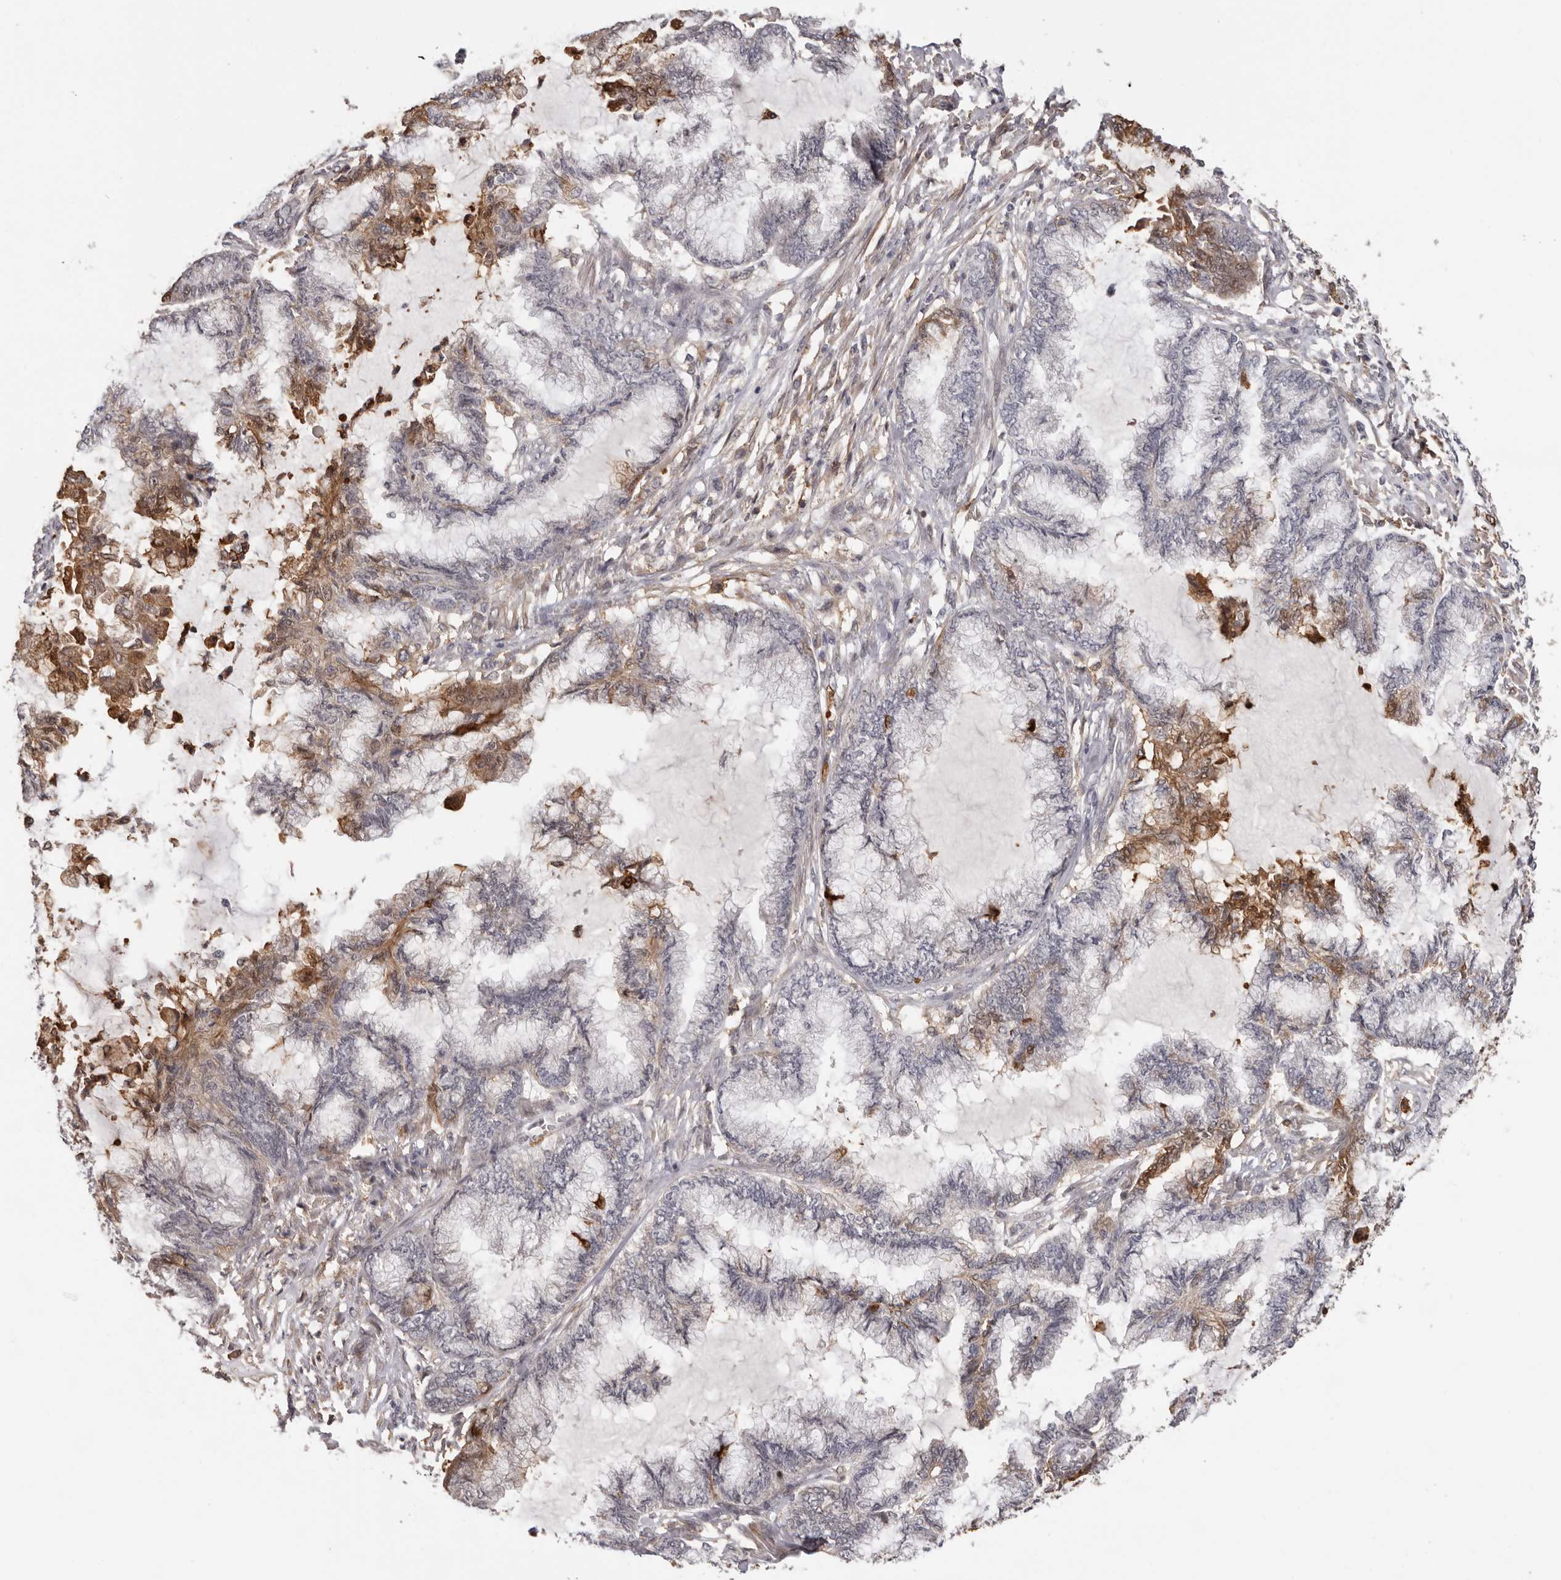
{"staining": {"intensity": "moderate", "quantity": "25%-75%", "location": "cytoplasmic/membranous"}, "tissue": "endometrial cancer", "cell_type": "Tumor cells", "image_type": "cancer", "snomed": [{"axis": "morphology", "description": "Adenocarcinoma, NOS"}, {"axis": "topography", "description": "Endometrium"}], "caption": "Protein staining of adenocarcinoma (endometrial) tissue shows moderate cytoplasmic/membranous positivity in approximately 25%-75% of tumor cells. The staining was performed using DAB (3,3'-diaminobenzidine) to visualize the protein expression in brown, while the nuclei were stained in blue with hematoxylin (Magnification: 20x).", "gene": "PRR12", "patient": {"sex": "female", "age": 86}}